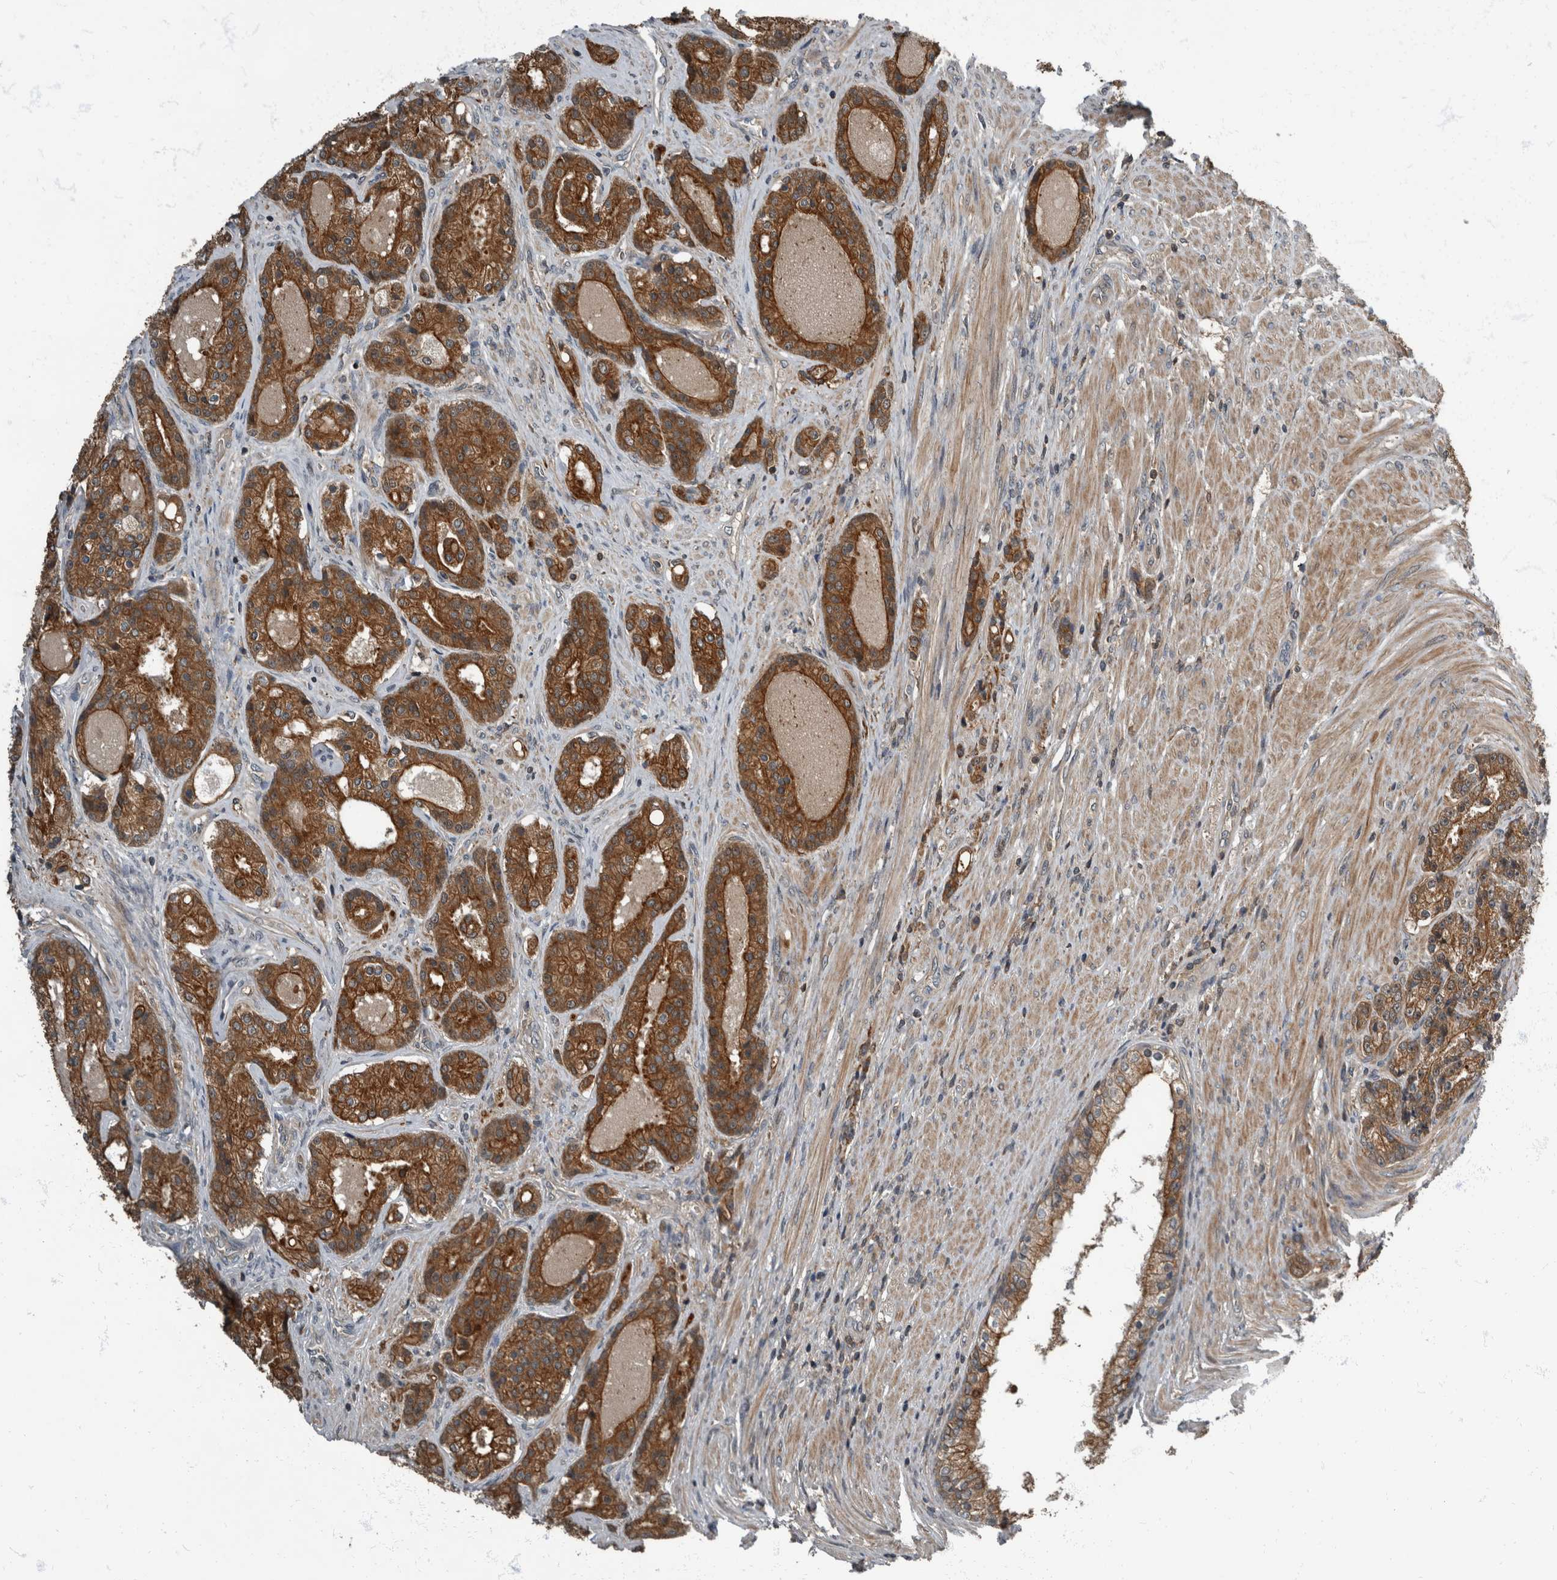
{"staining": {"intensity": "strong", "quantity": ">75%", "location": "cytoplasmic/membranous"}, "tissue": "prostate cancer", "cell_type": "Tumor cells", "image_type": "cancer", "snomed": [{"axis": "morphology", "description": "Adenocarcinoma, High grade"}, {"axis": "topography", "description": "Prostate"}], "caption": "A high-resolution micrograph shows IHC staining of prostate cancer, which exhibits strong cytoplasmic/membranous positivity in approximately >75% of tumor cells.", "gene": "RABGGTB", "patient": {"sex": "male", "age": 60}}